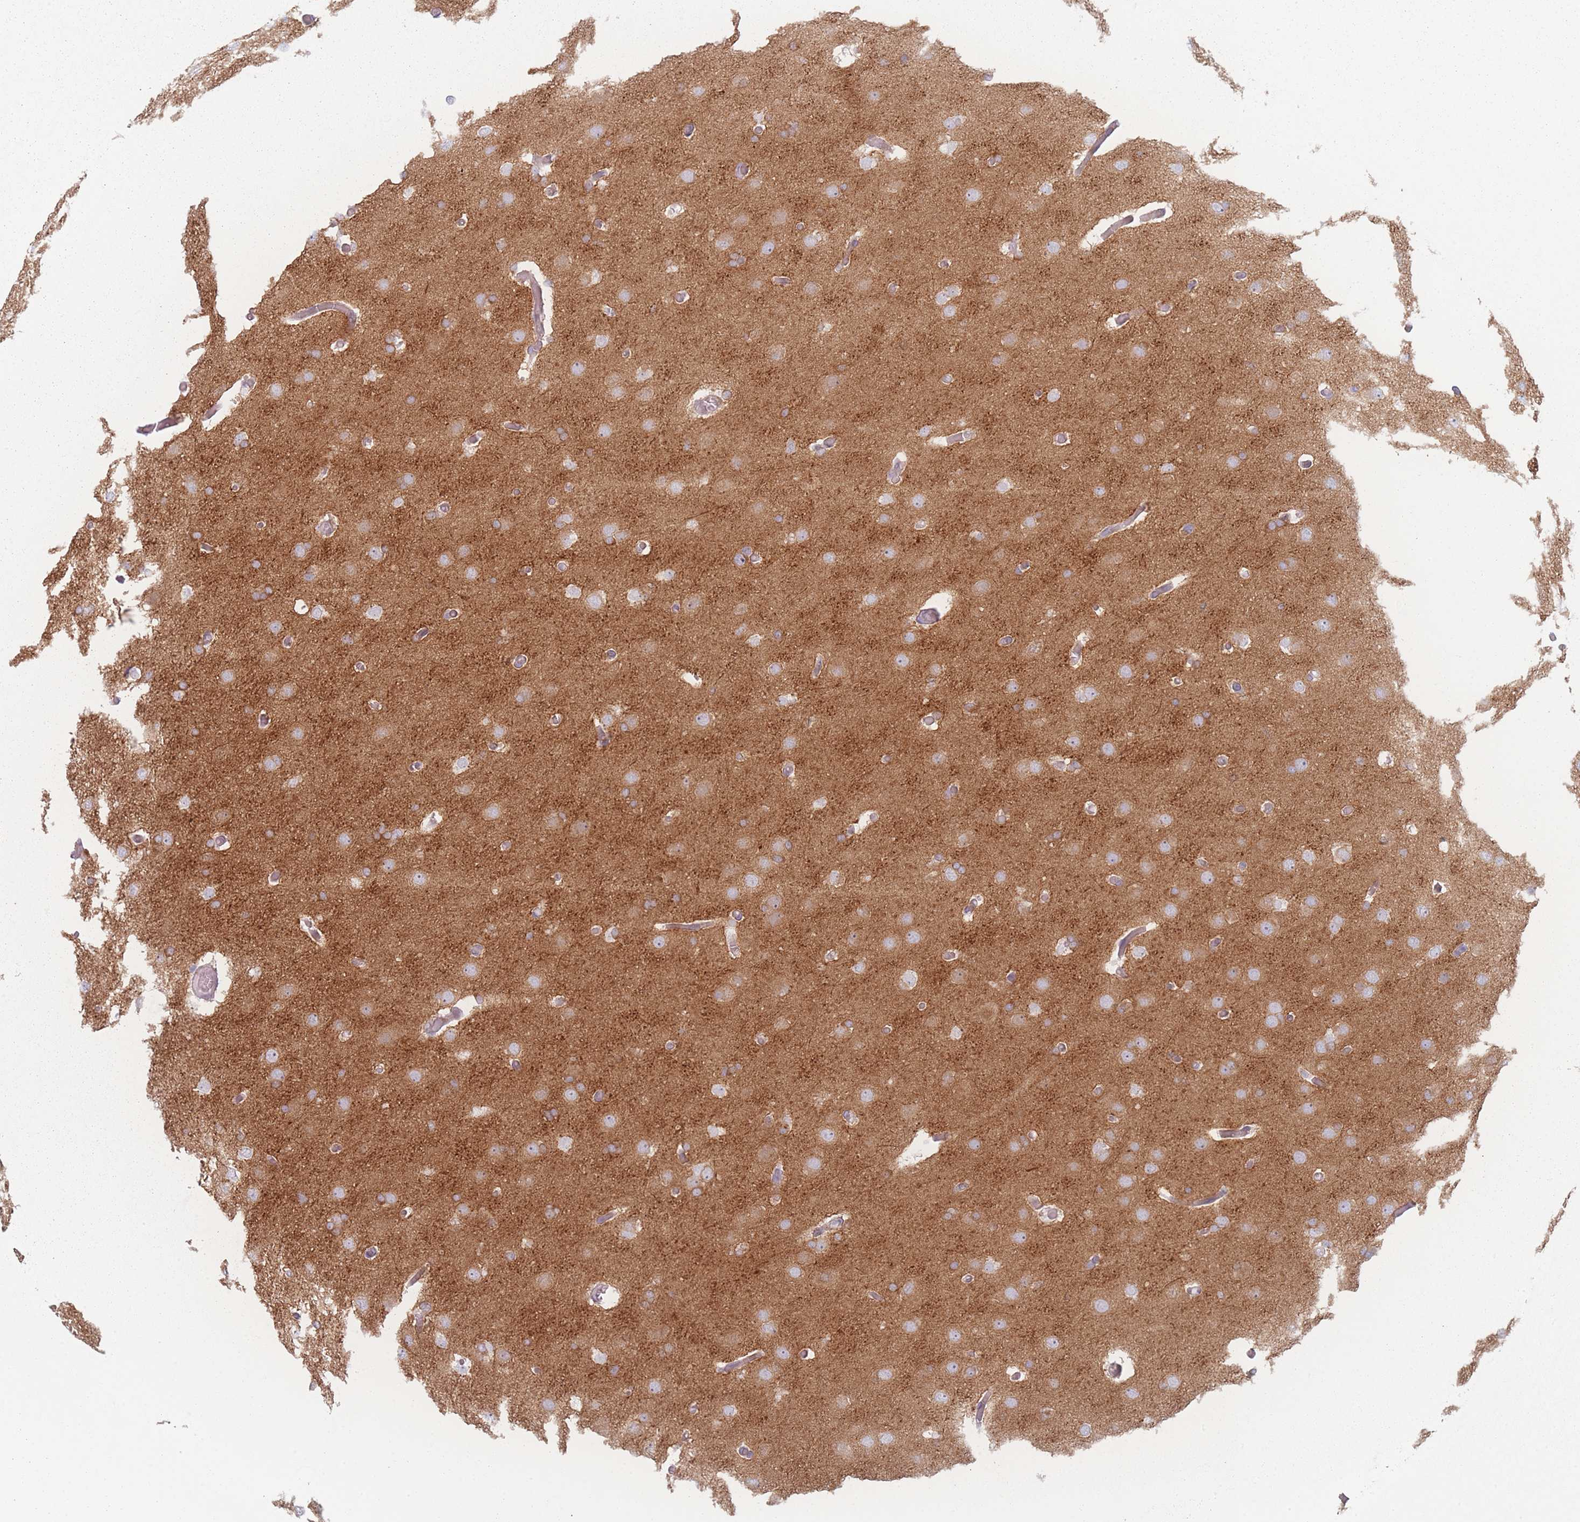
{"staining": {"intensity": "weak", "quantity": "25%-75%", "location": "cytoplasmic/membranous"}, "tissue": "glioma", "cell_type": "Tumor cells", "image_type": "cancer", "snomed": [{"axis": "morphology", "description": "Glioma, malignant, High grade"}, {"axis": "topography", "description": "Cerebral cortex"}], "caption": "Brown immunohistochemical staining in malignant high-grade glioma demonstrates weak cytoplasmic/membranous staining in about 25%-75% of tumor cells.", "gene": "RNF4", "patient": {"sex": "female", "age": 36}}